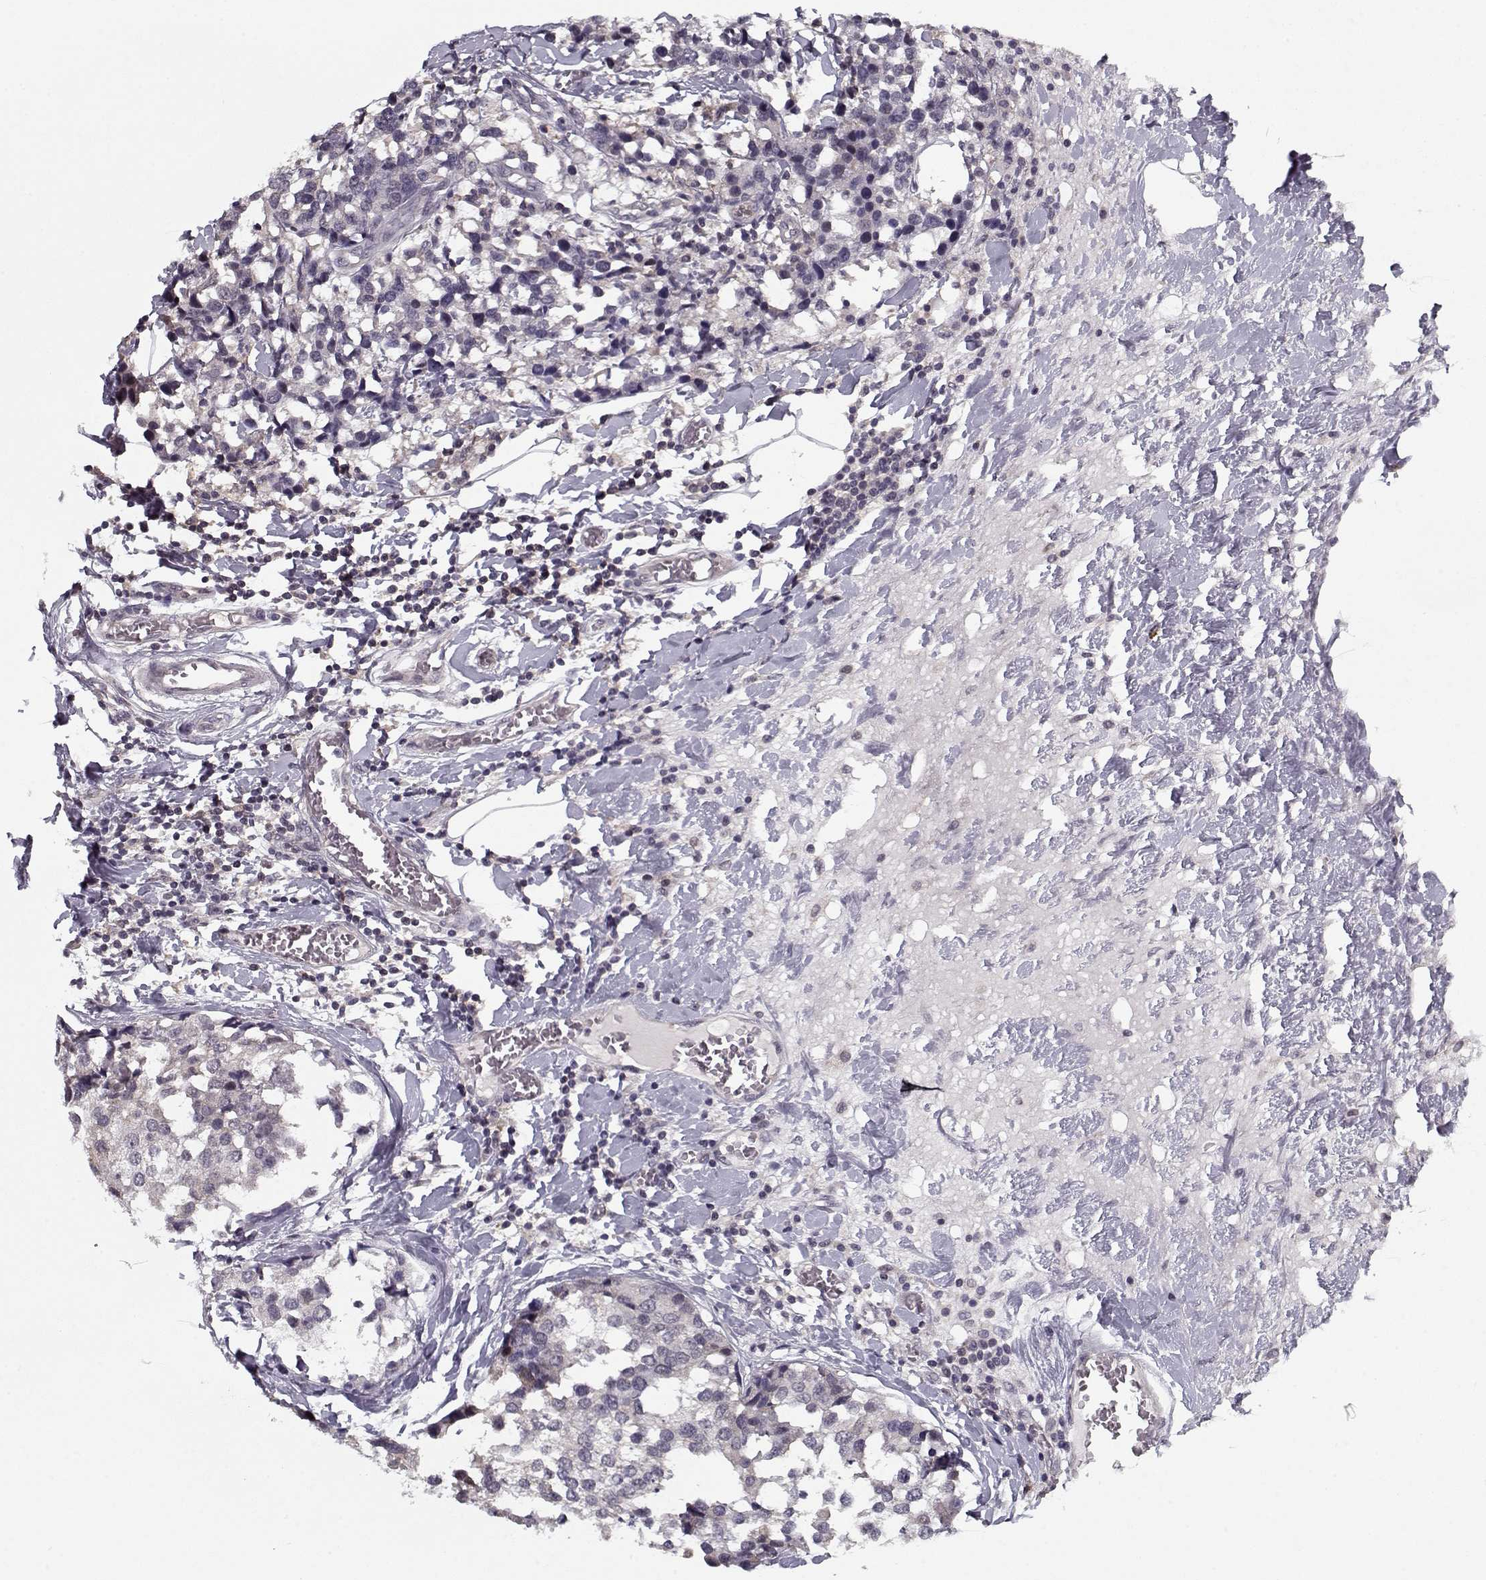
{"staining": {"intensity": "negative", "quantity": "none", "location": "none"}, "tissue": "breast cancer", "cell_type": "Tumor cells", "image_type": "cancer", "snomed": [{"axis": "morphology", "description": "Lobular carcinoma"}, {"axis": "topography", "description": "Breast"}], "caption": "Immunohistochemistry of human lobular carcinoma (breast) demonstrates no expression in tumor cells.", "gene": "TESPA1", "patient": {"sex": "female", "age": 59}}